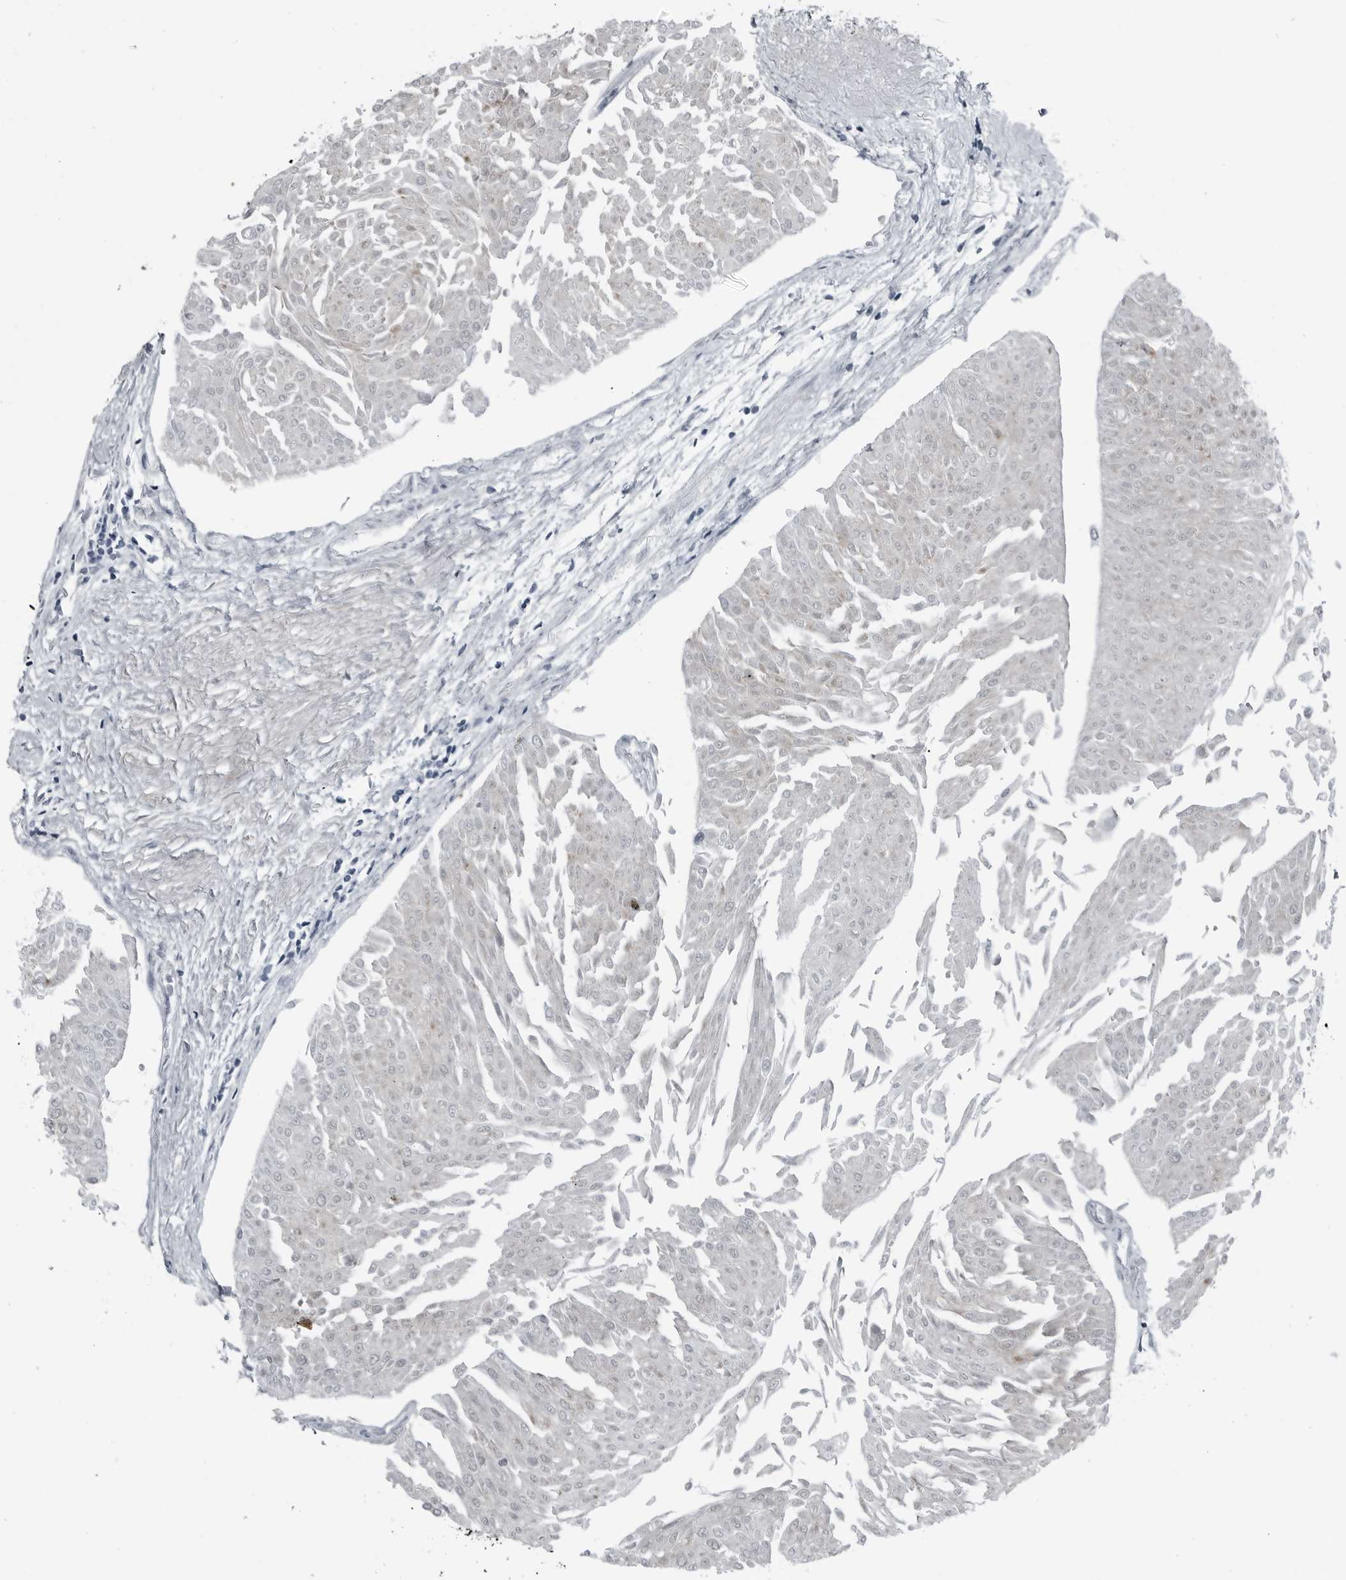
{"staining": {"intensity": "negative", "quantity": "none", "location": "none"}, "tissue": "urothelial cancer", "cell_type": "Tumor cells", "image_type": "cancer", "snomed": [{"axis": "morphology", "description": "Urothelial carcinoma, Low grade"}, {"axis": "topography", "description": "Urinary bladder"}], "caption": "The photomicrograph shows no staining of tumor cells in urothelial cancer.", "gene": "GAK", "patient": {"sex": "male", "age": 67}}